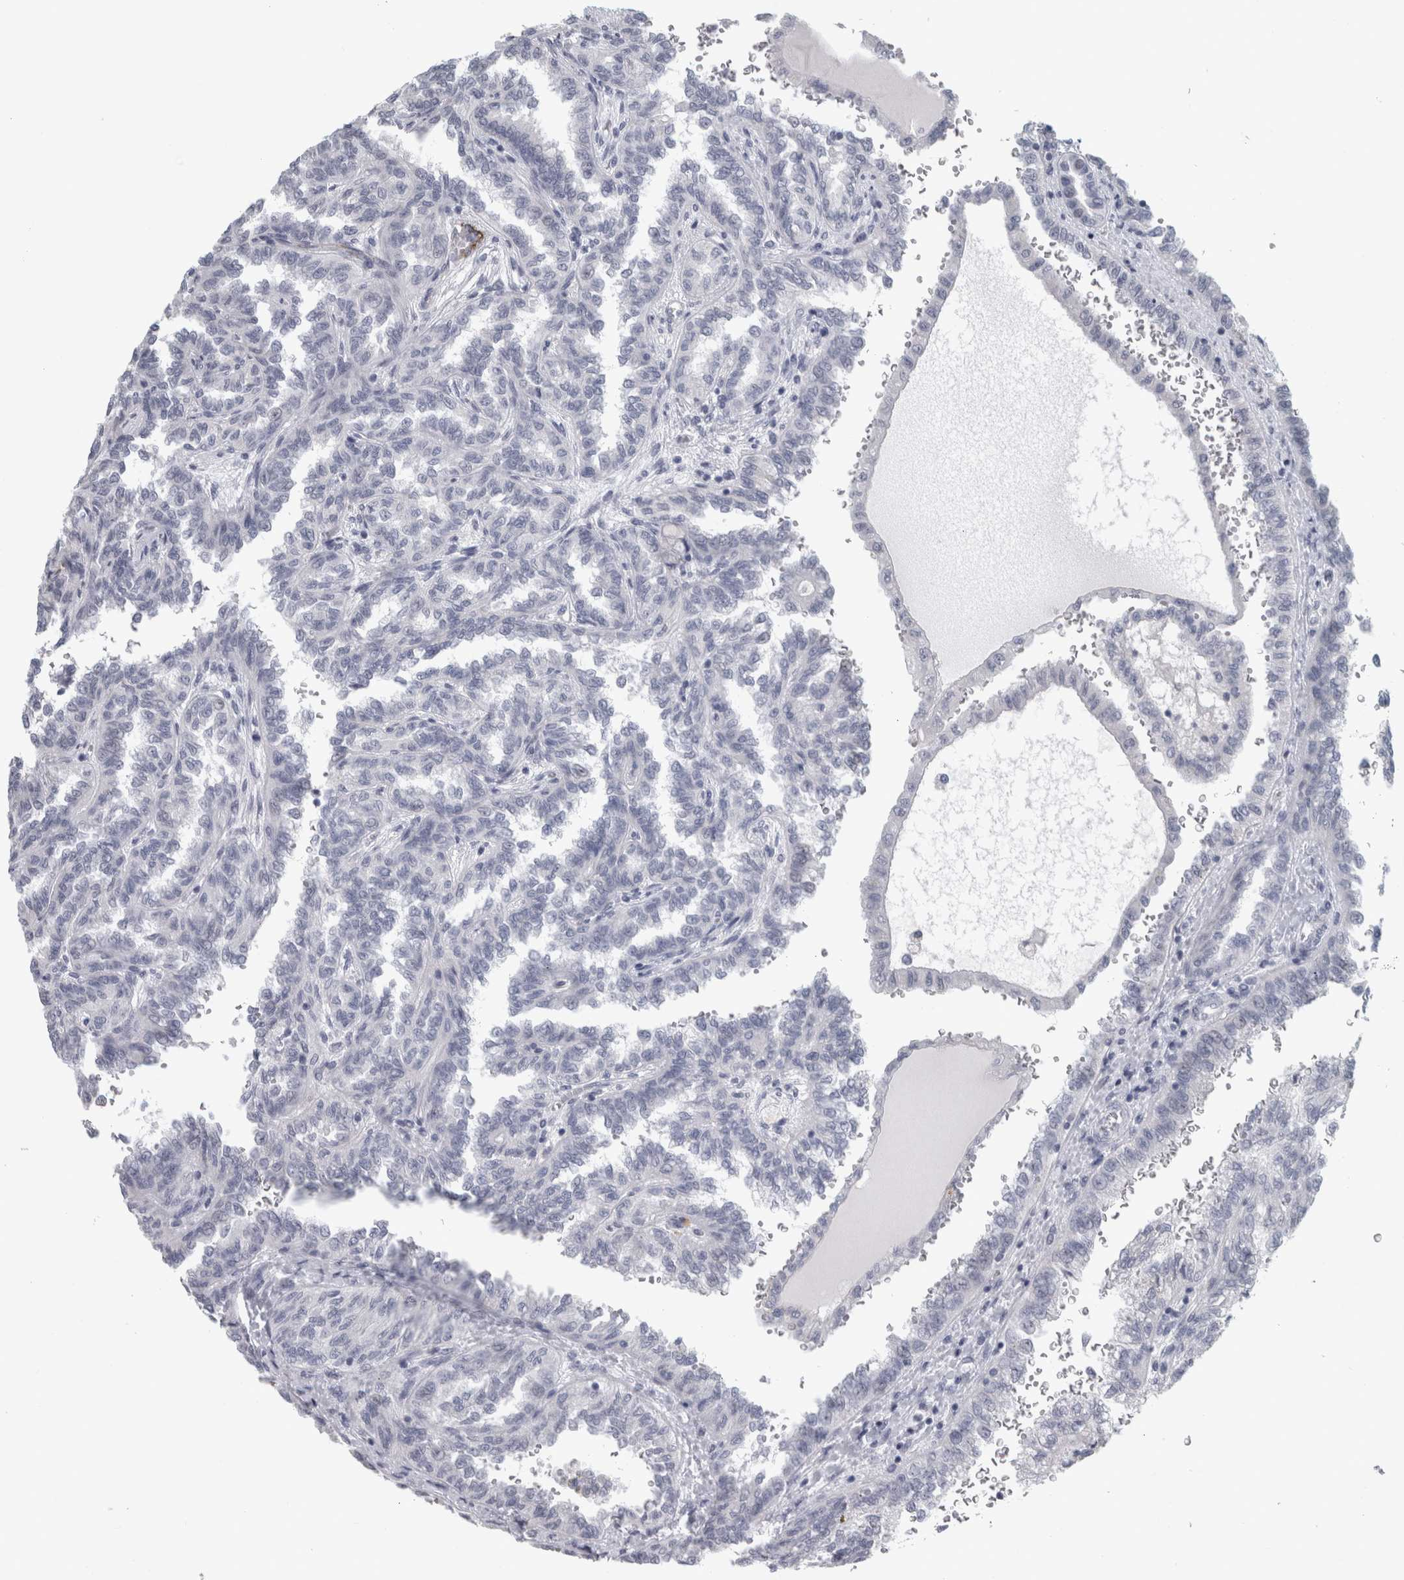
{"staining": {"intensity": "negative", "quantity": "none", "location": "none"}, "tissue": "renal cancer", "cell_type": "Tumor cells", "image_type": "cancer", "snomed": [{"axis": "morphology", "description": "Inflammation, NOS"}, {"axis": "morphology", "description": "Adenocarcinoma, NOS"}, {"axis": "topography", "description": "Kidney"}], "caption": "Tumor cells show no significant expression in renal adenocarcinoma.", "gene": "CPE", "patient": {"sex": "male", "age": 68}}